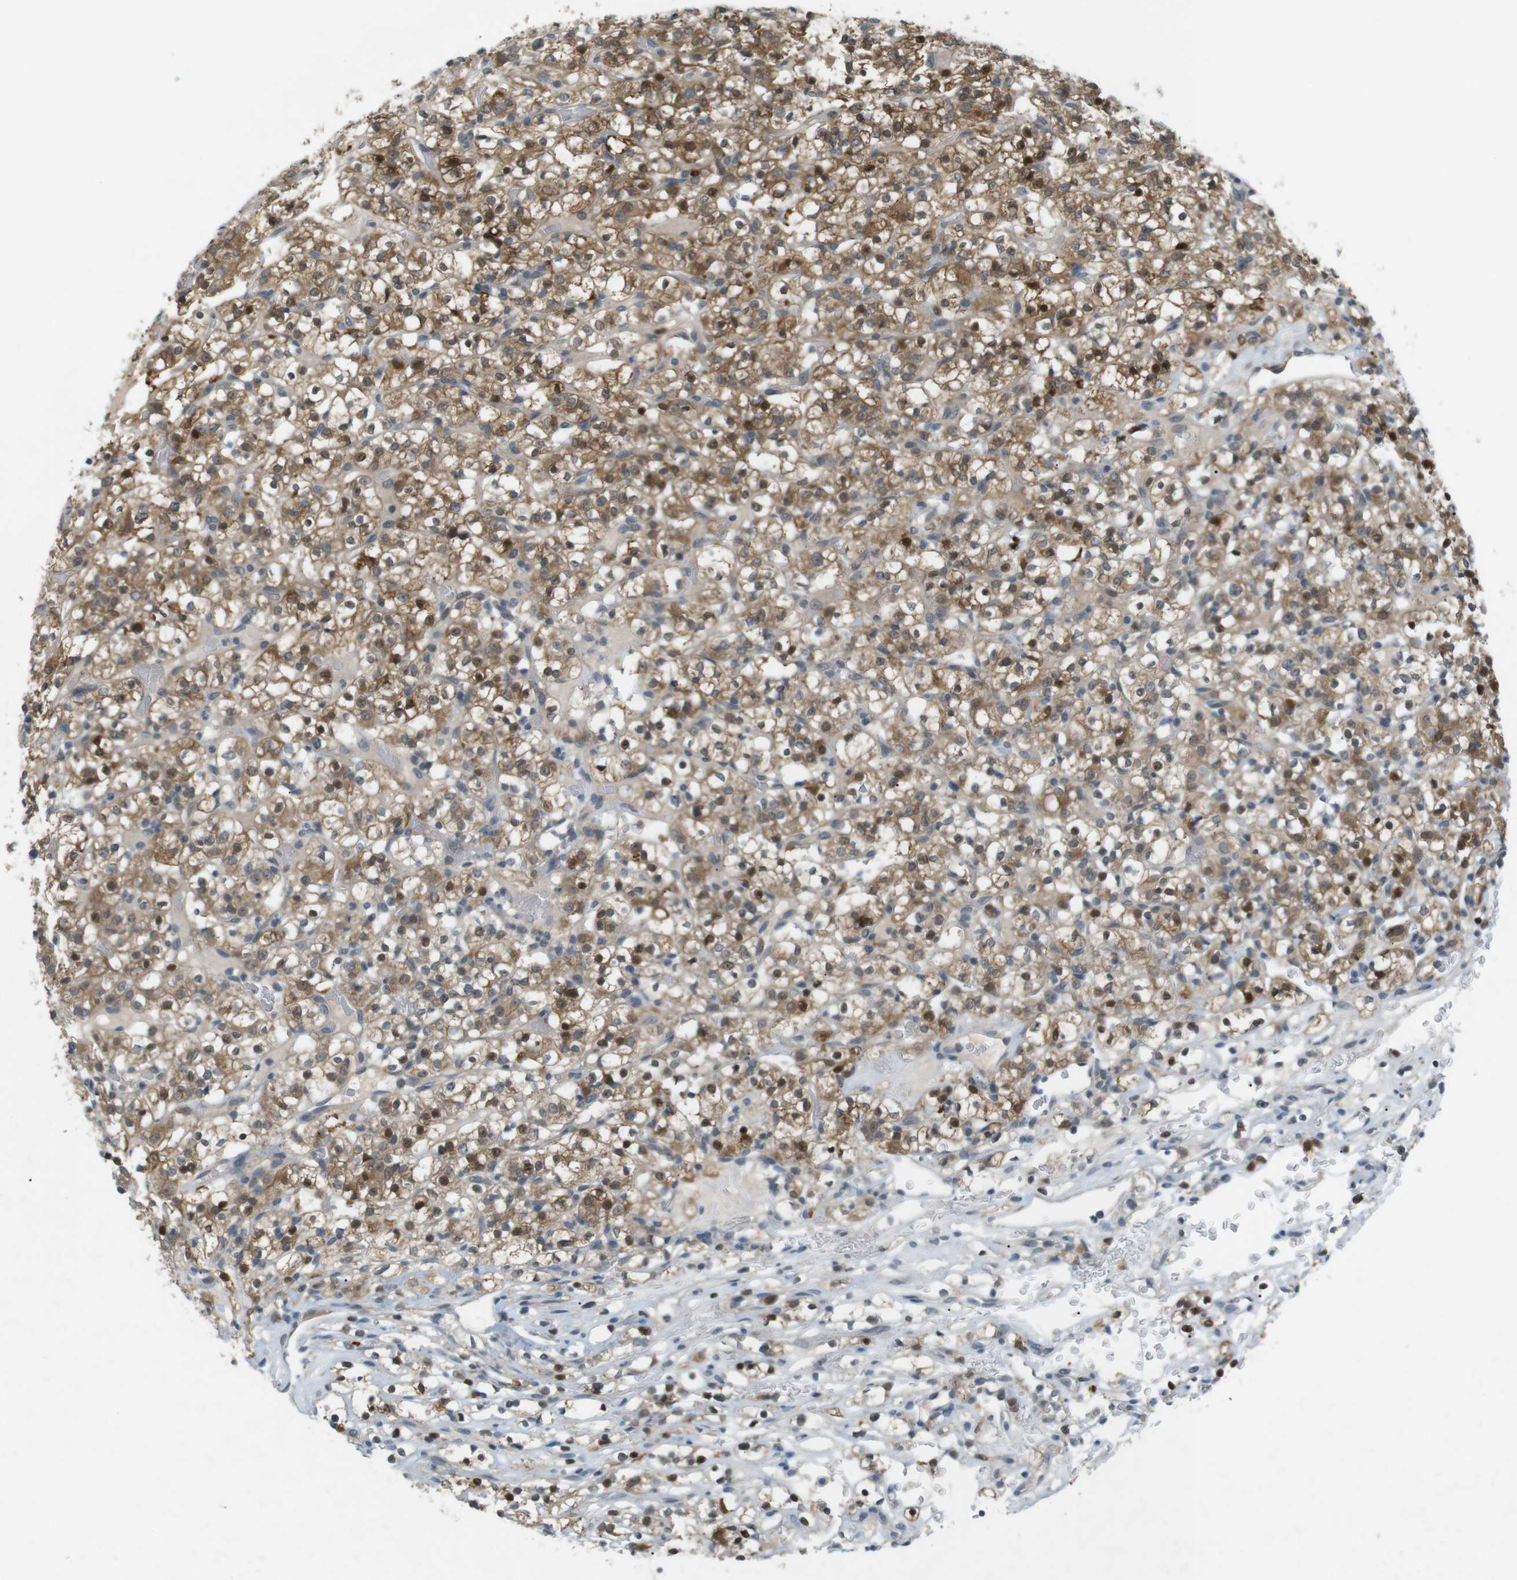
{"staining": {"intensity": "moderate", "quantity": ">75%", "location": "cytoplasmic/membranous"}, "tissue": "renal cancer", "cell_type": "Tumor cells", "image_type": "cancer", "snomed": [{"axis": "morphology", "description": "Normal tissue, NOS"}, {"axis": "morphology", "description": "Adenocarcinoma, NOS"}, {"axis": "topography", "description": "Kidney"}], "caption": "Protein staining demonstrates moderate cytoplasmic/membranous positivity in about >75% of tumor cells in renal cancer (adenocarcinoma).", "gene": "RTN3", "patient": {"sex": "female", "age": 72}}